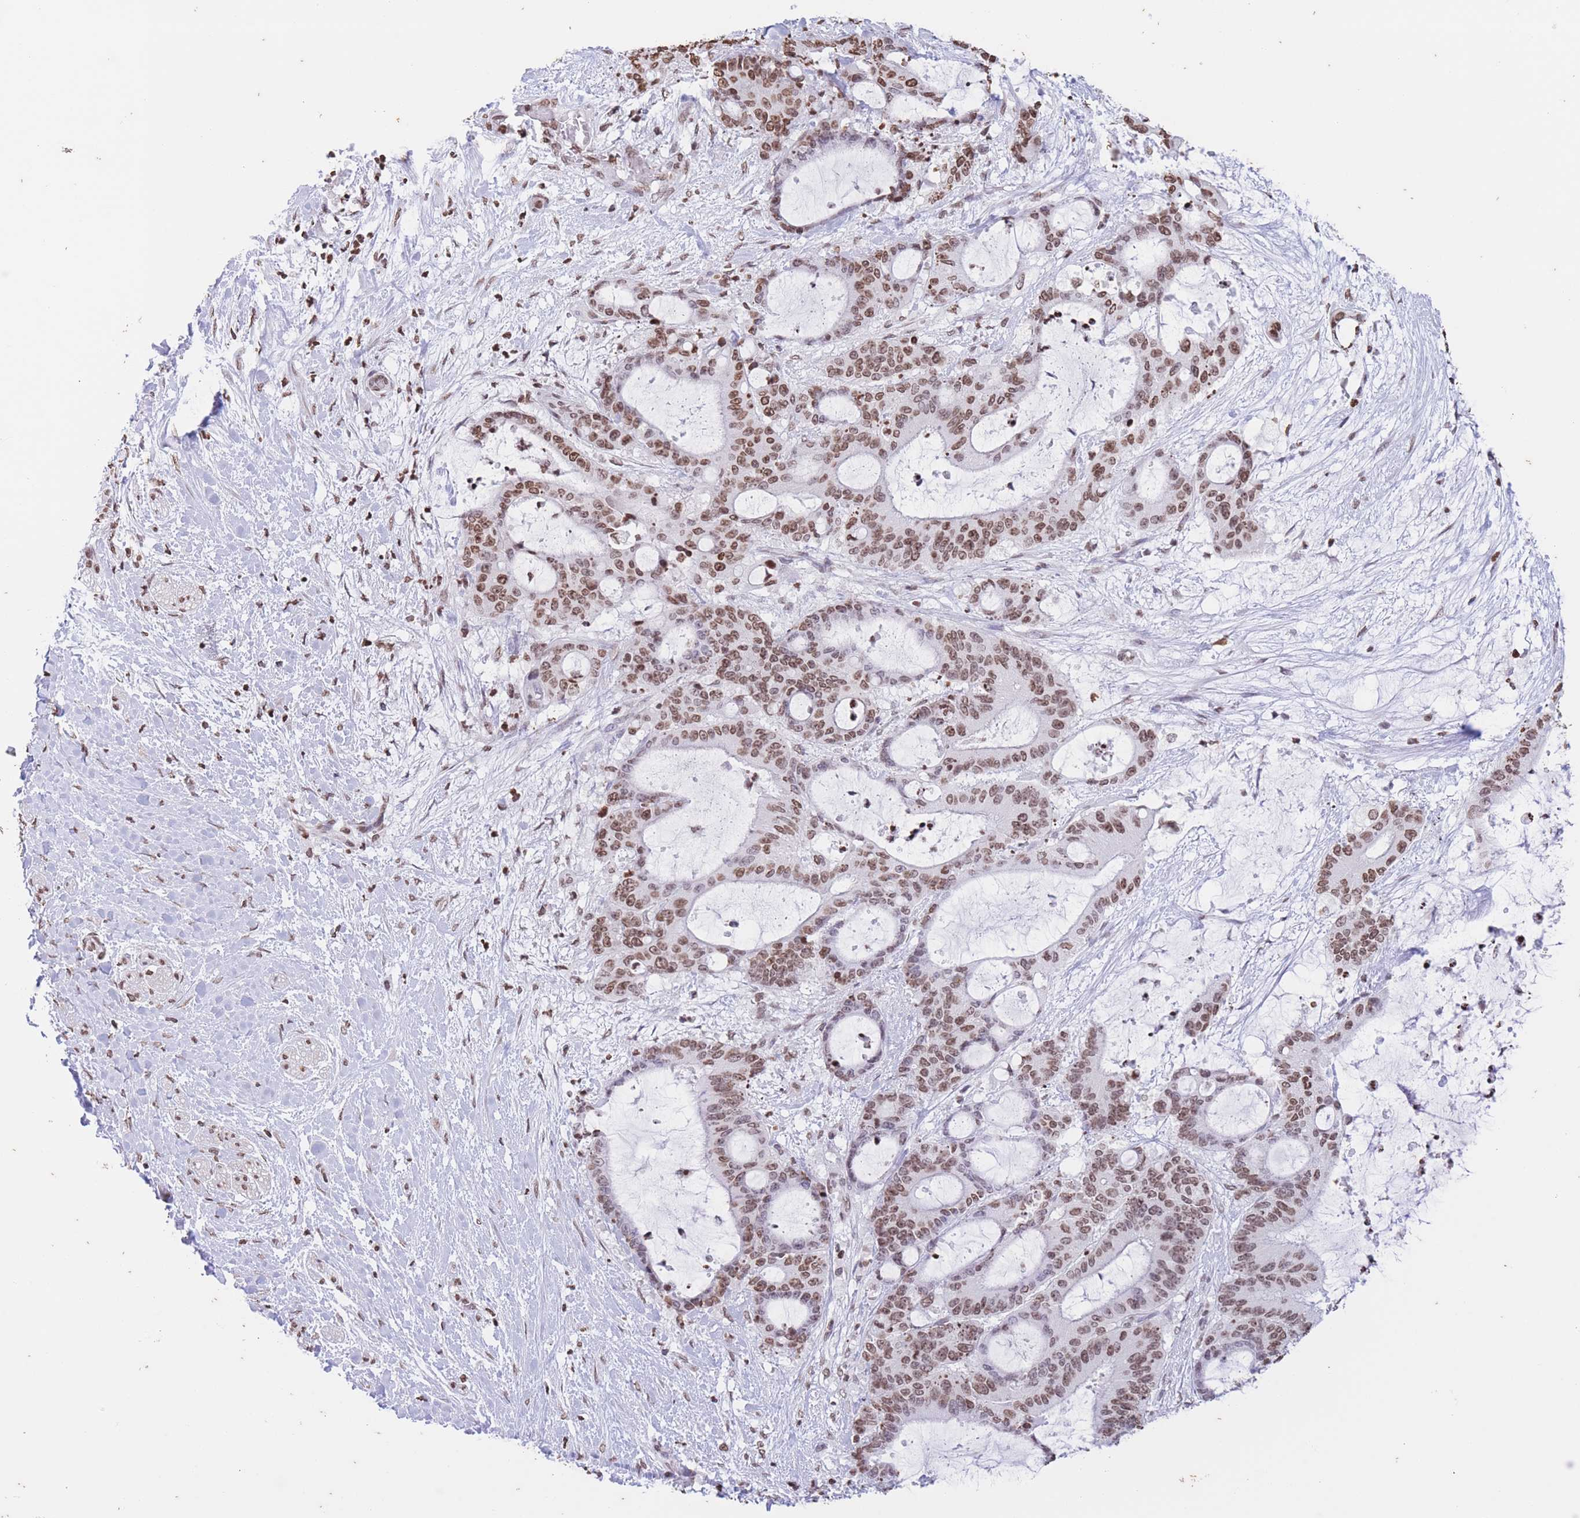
{"staining": {"intensity": "moderate", "quantity": ">75%", "location": "nuclear"}, "tissue": "liver cancer", "cell_type": "Tumor cells", "image_type": "cancer", "snomed": [{"axis": "morphology", "description": "Normal tissue, NOS"}, {"axis": "morphology", "description": "Cholangiocarcinoma"}, {"axis": "topography", "description": "Liver"}, {"axis": "topography", "description": "Peripheral nerve tissue"}], "caption": "IHC of liver cancer (cholangiocarcinoma) shows medium levels of moderate nuclear positivity in approximately >75% of tumor cells.", "gene": "H2BC11", "patient": {"sex": "female", "age": 73}}